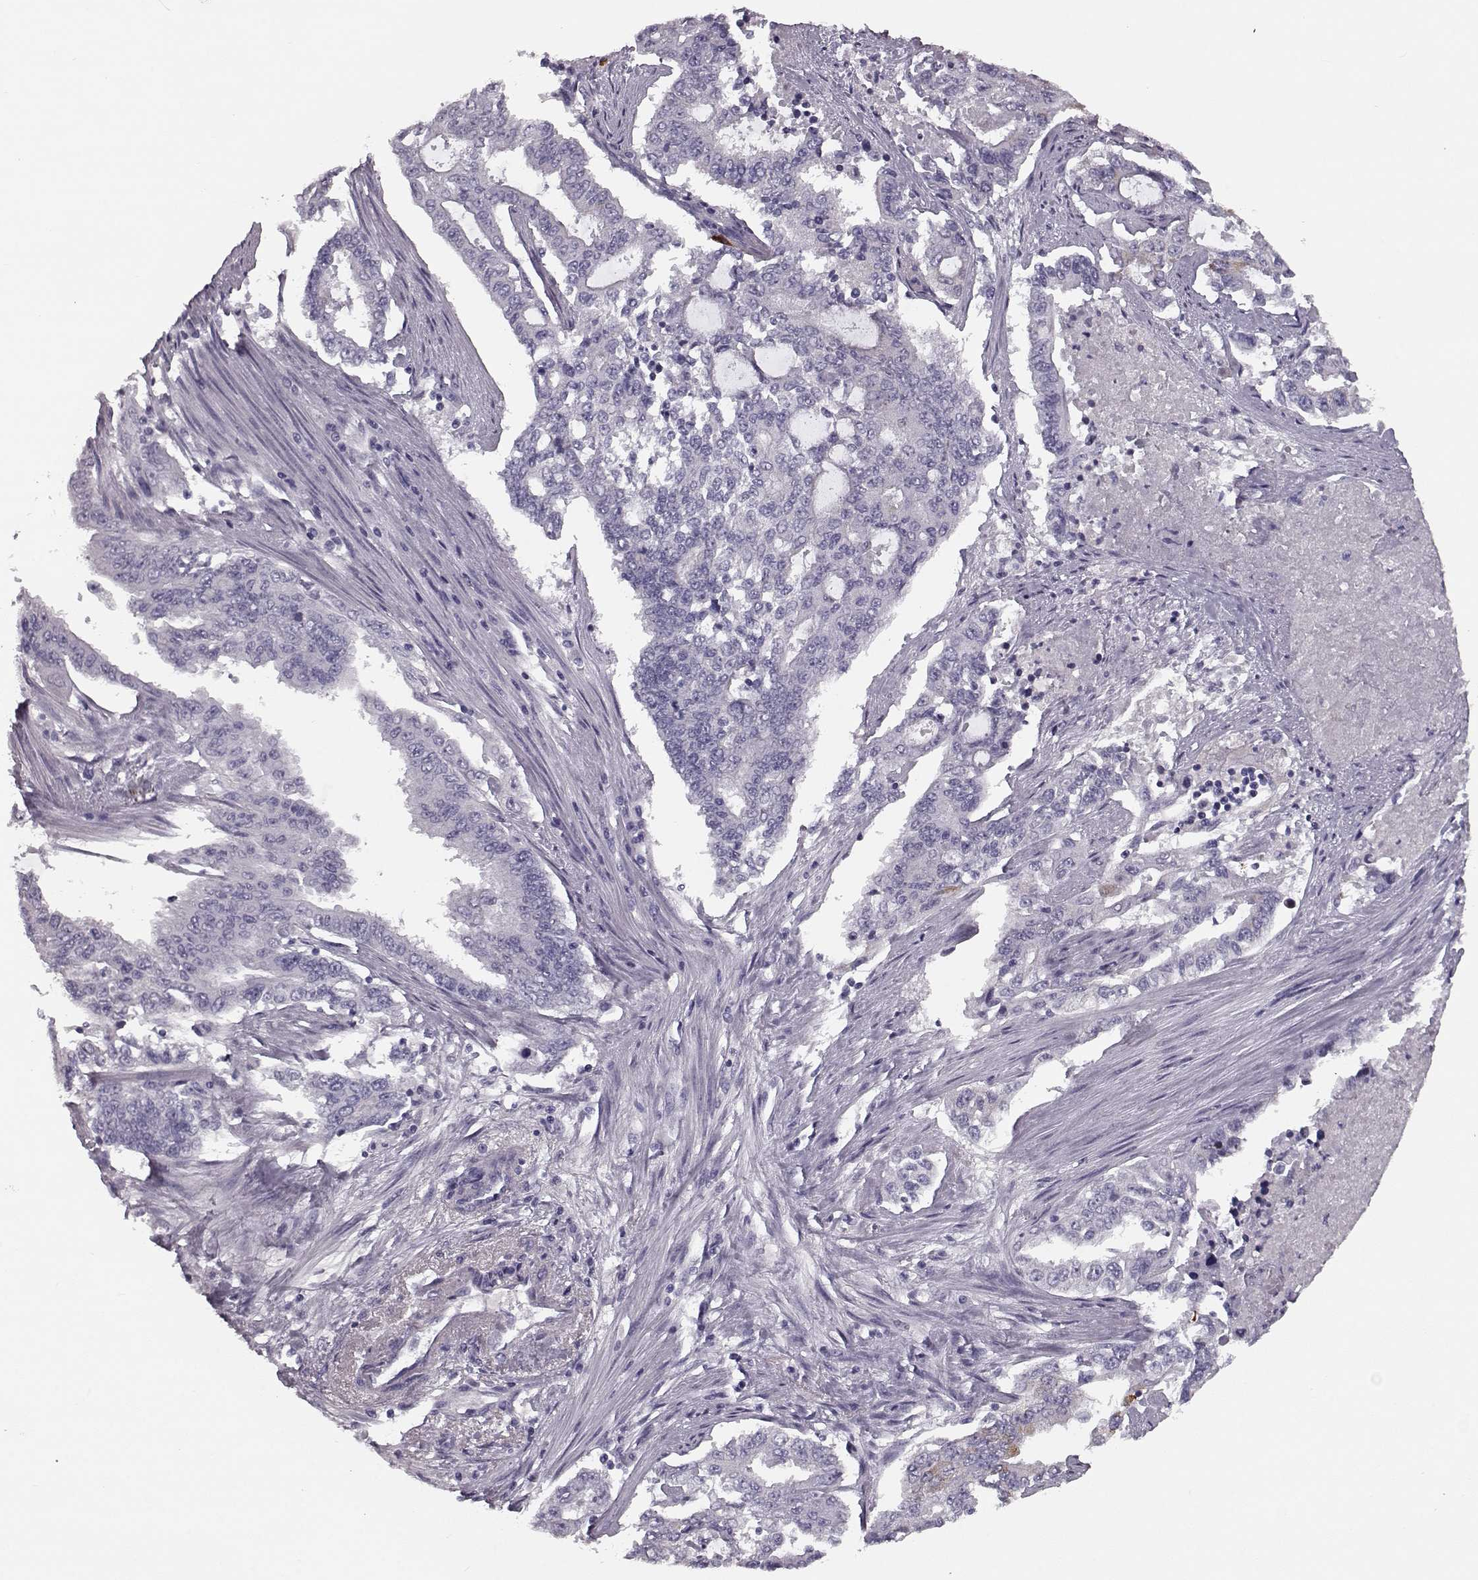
{"staining": {"intensity": "negative", "quantity": "none", "location": "none"}, "tissue": "endometrial cancer", "cell_type": "Tumor cells", "image_type": "cancer", "snomed": [{"axis": "morphology", "description": "Adenocarcinoma, NOS"}, {"axis": "topography", "description": "Uterus"}], "caption": "High power microscopy image of an IHC image of adenocarcinoma (endometrial), revealing no significant positivity in tumor cells.", "gene": "CCL19", "patient": {"sex": "female", "age": 59}}